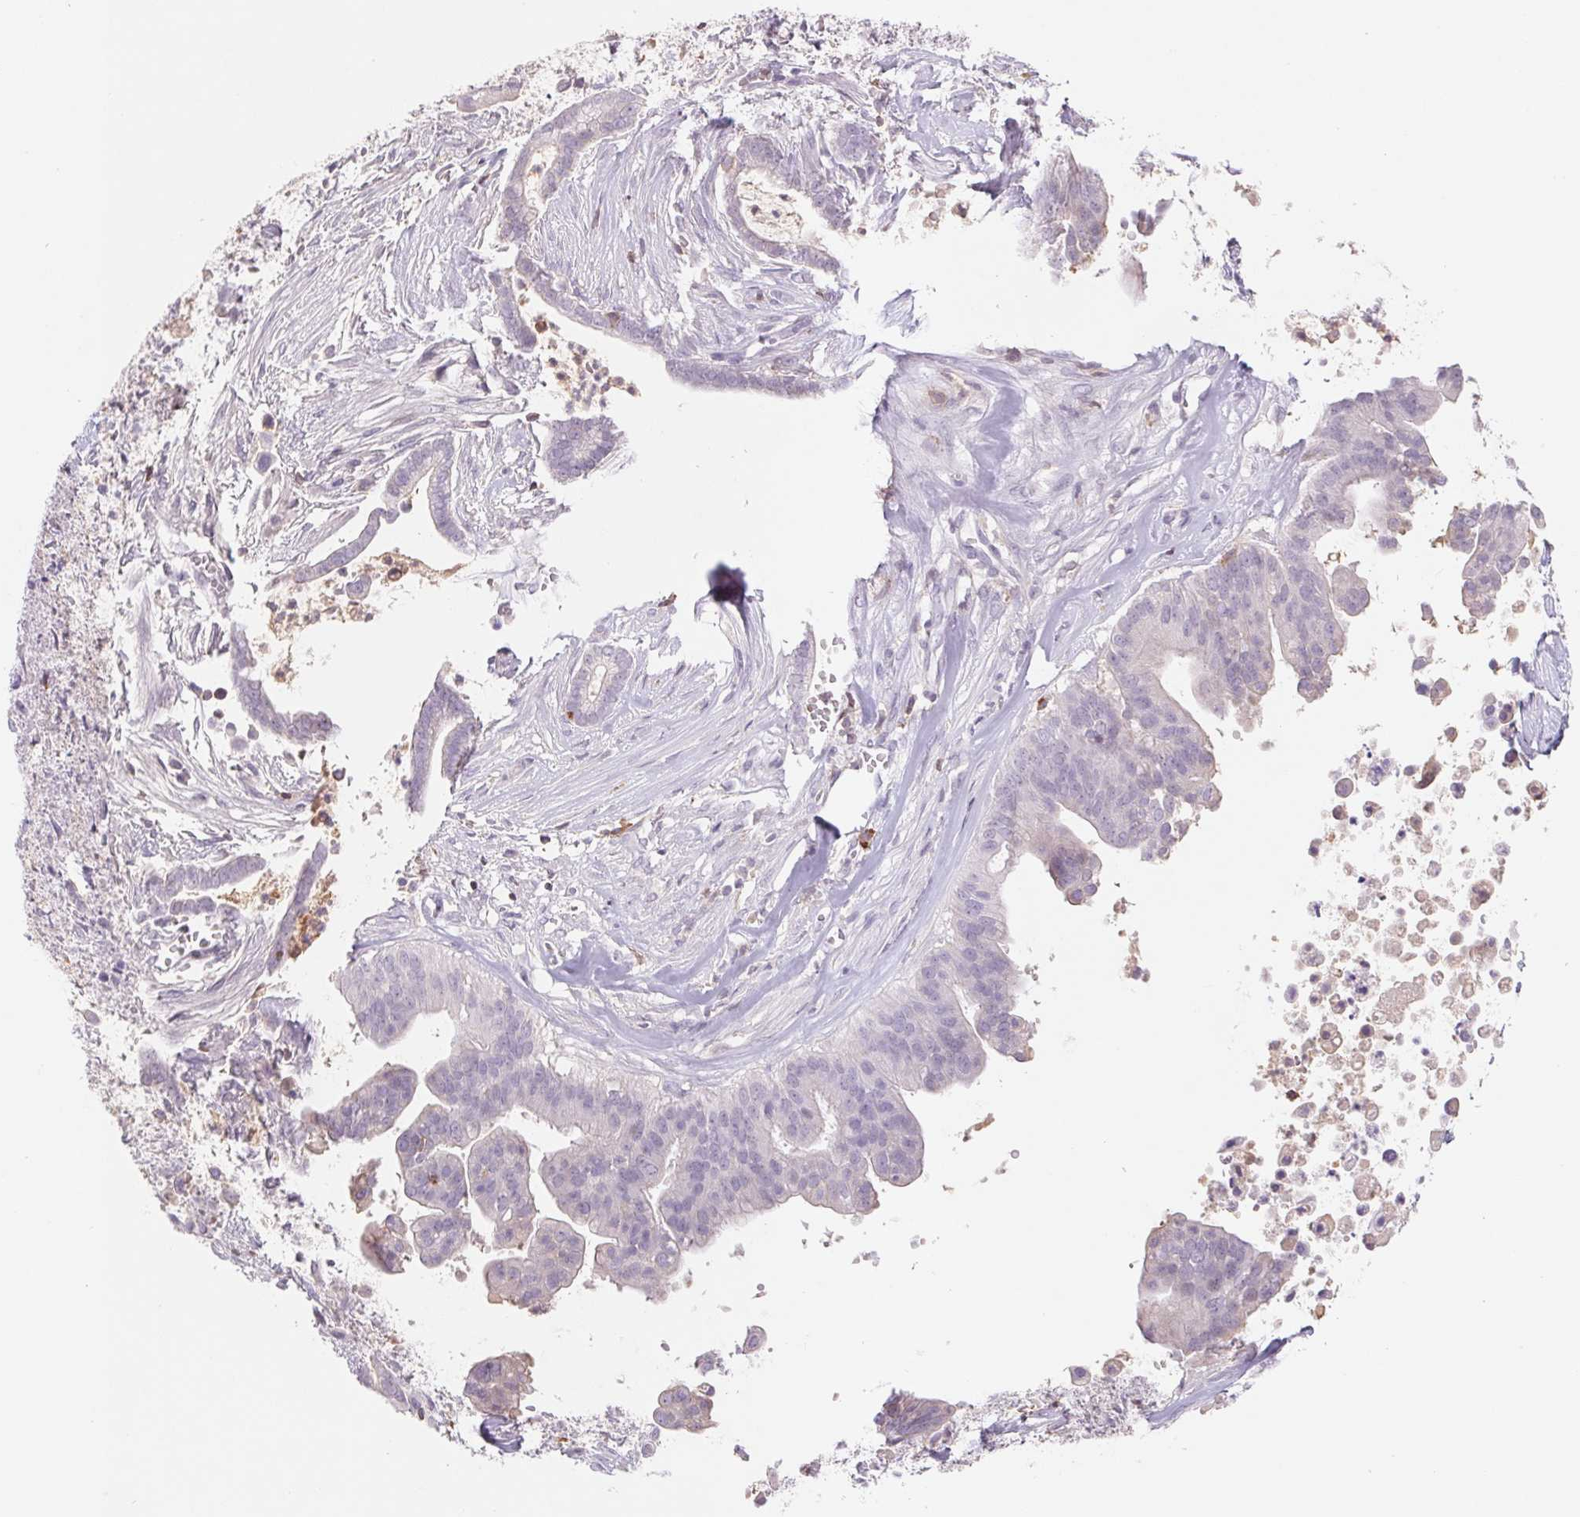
{"staining": {"intensity": "negative", "quantity": "none", "location": "none"}, "tissue": "pancreatic cancer", "cell_type": "Tumor cells", "image_type": "cancer", "snomed": [{"axis": "morphology", "description": "Adenocarcinoma, NOS"}, {"axis": "topography", "description": "Pancreas"}], "caption": "A histopathology image of human adenocarcinoma (pancreatic) is negative for staining in tumor cells.", "gene": "KIF26A", "patient": {"sex": "male", "age": 61}}